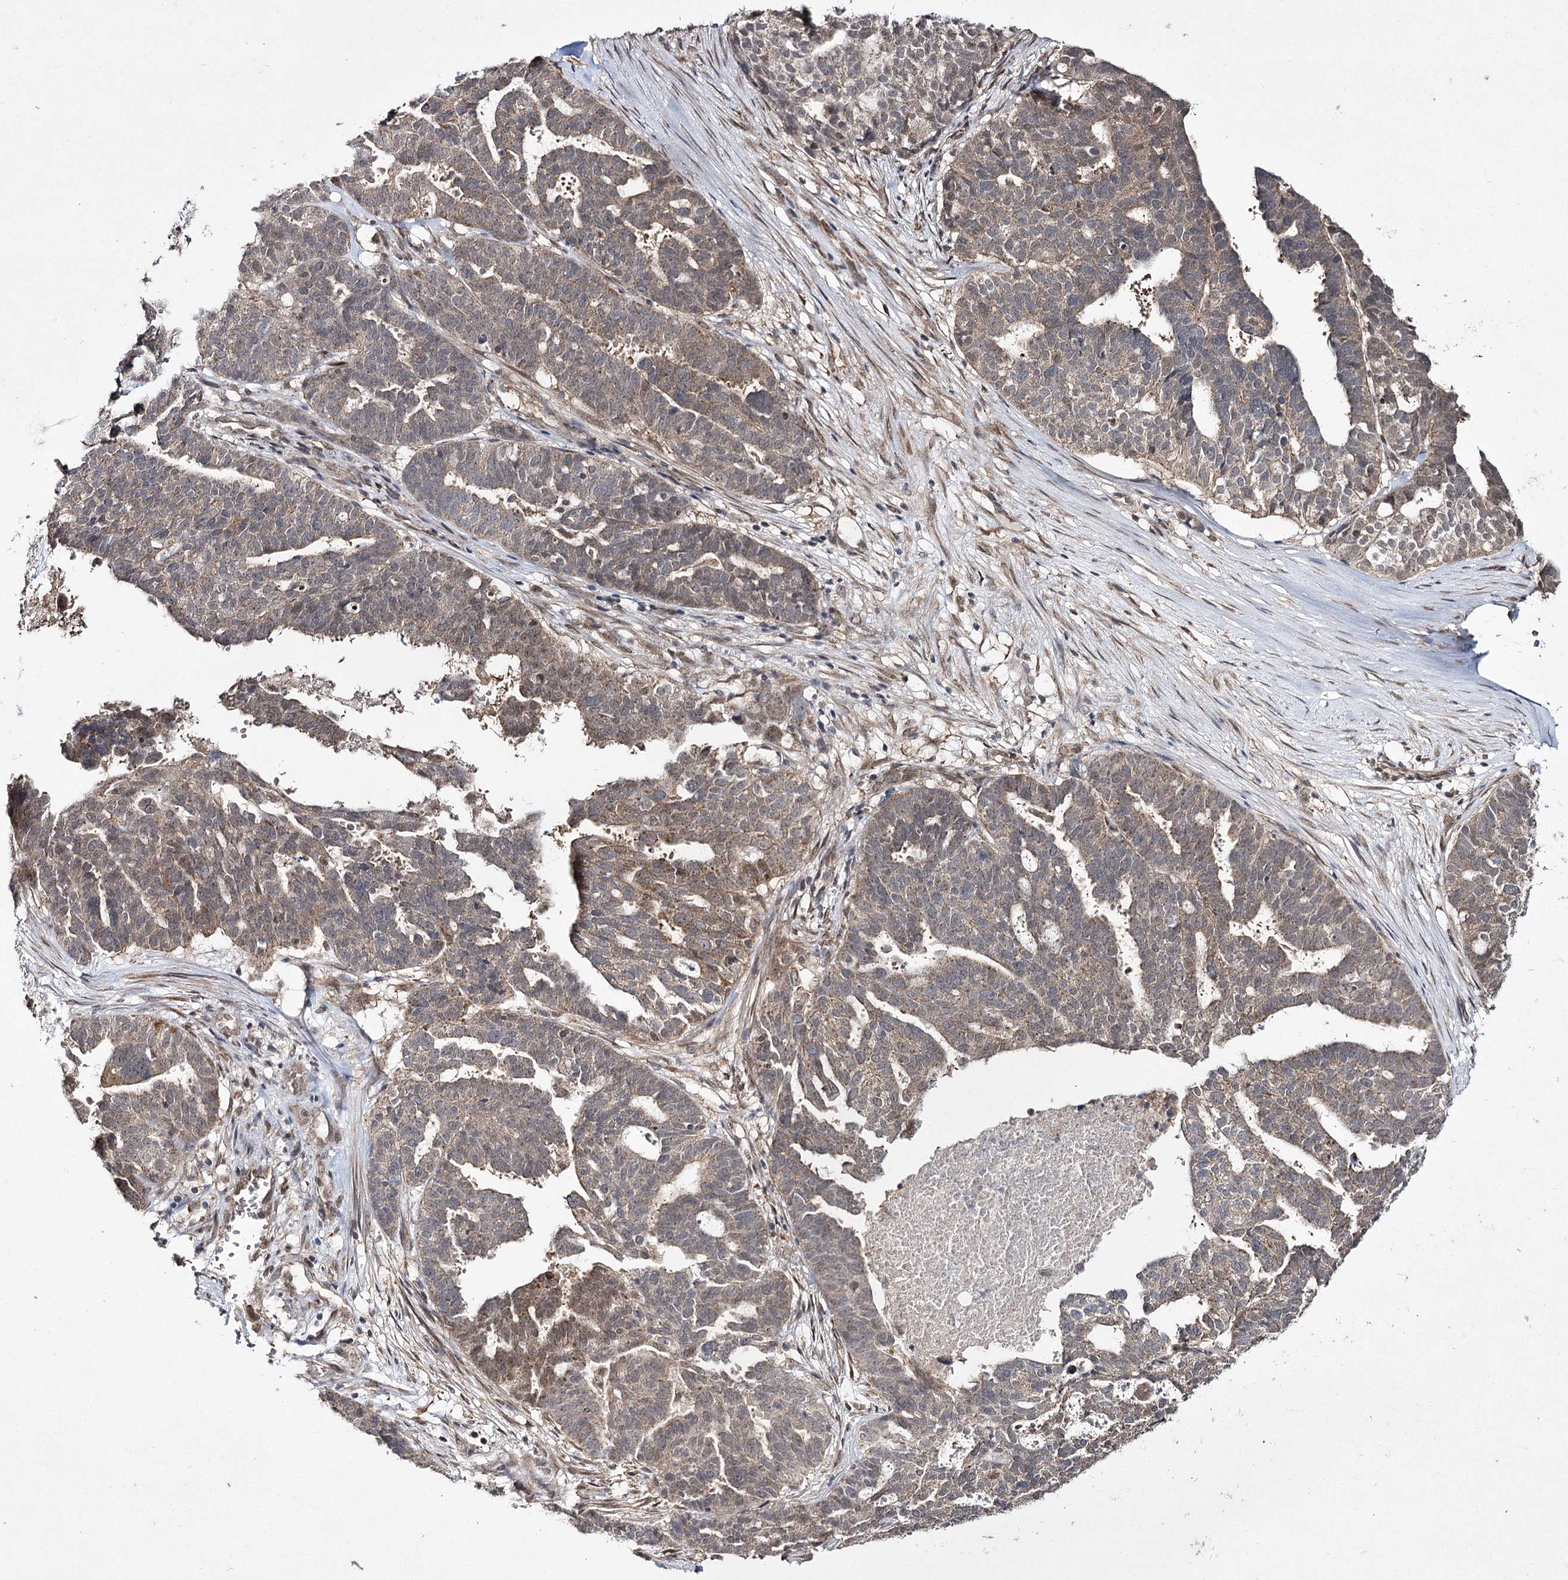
{"staining": {"intensity": "weak", "quantity": "25%-75%", "location": "cytoplasmic/membranous"}, "tissue": "ovarian cancer", "cell_type": "Tumor cells", "image_type": "cancer", "snomed": [{"axis": "morphology", "description": "Cystadenocarcinoma, serous, NOS"}, {"axis": "topography", "description": "Ovary"}], "caption": "Immunohistochemical staining of ovarian cancer (serous cystadenocarcinoma) demonstrates low levels of weak cytoplasmic/membranous expression in approximately 25%-75% of tumor cells. The staining was performed using DAB (3,3'-diaminobenzidine) to visualize the protein expression in brown, while the nuclei were stained in blue with hematoxylin (Magnification: 20x).", "gene": "TRNT1", "patient": {"sex": "female", "age": 59}}